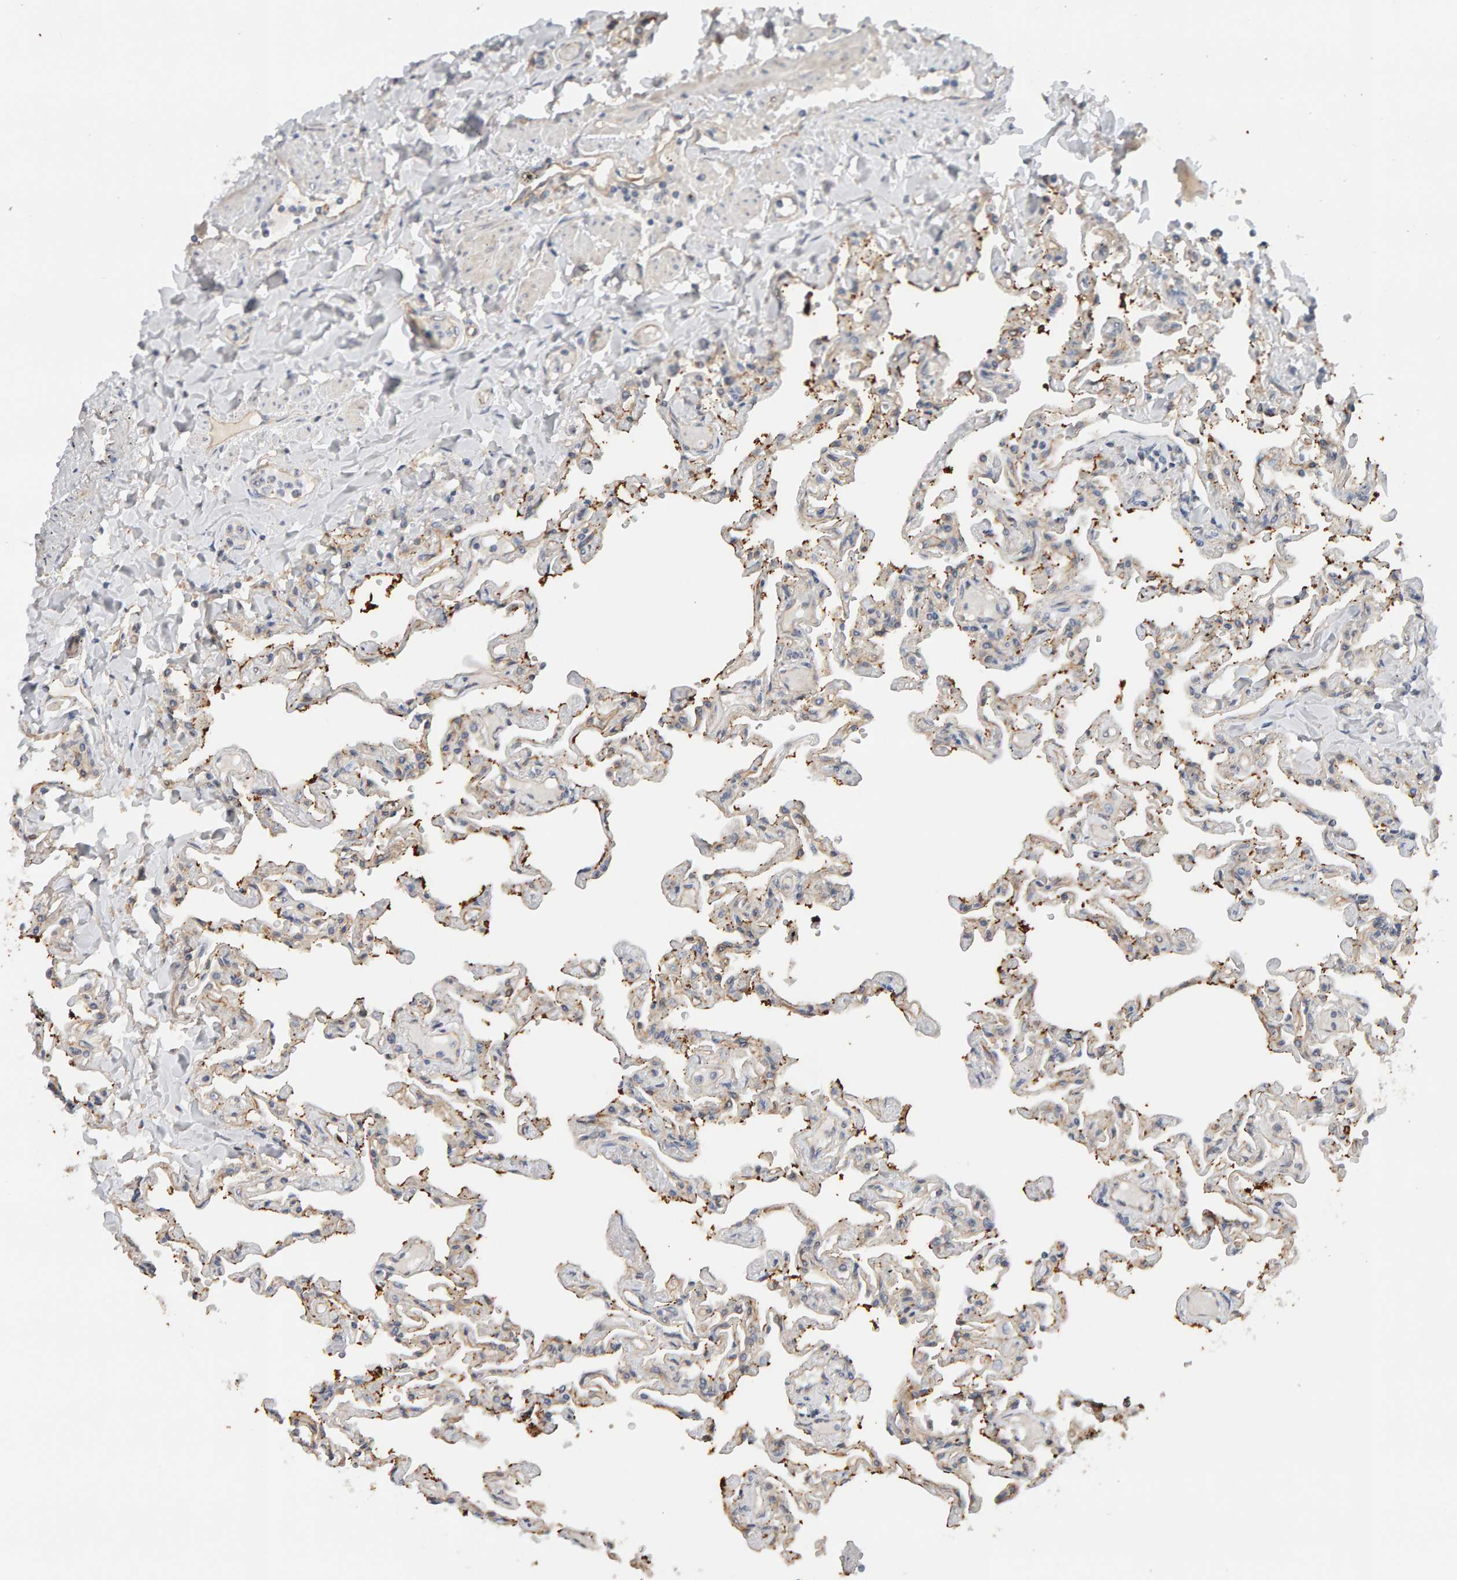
{"staining": {"intensity": "weak", "quantity": "<25%", "location": "cytoplasmic/membranous"}, "tissue": "lung", "cell_type": "Alveolar cells", "image_type": "normal", "snomed": [{"axis": "morphology", "description": "Normal tissue, NOS"}, {"axis": "topography", "description": "Lung"}], "caption": "Protein analysis of normal lung shows no significant expression in alveolar cells. Nuclei are stained in blue.", "gene": "PPP1R16A", "patient": {"sex": "male", "age": 21}}